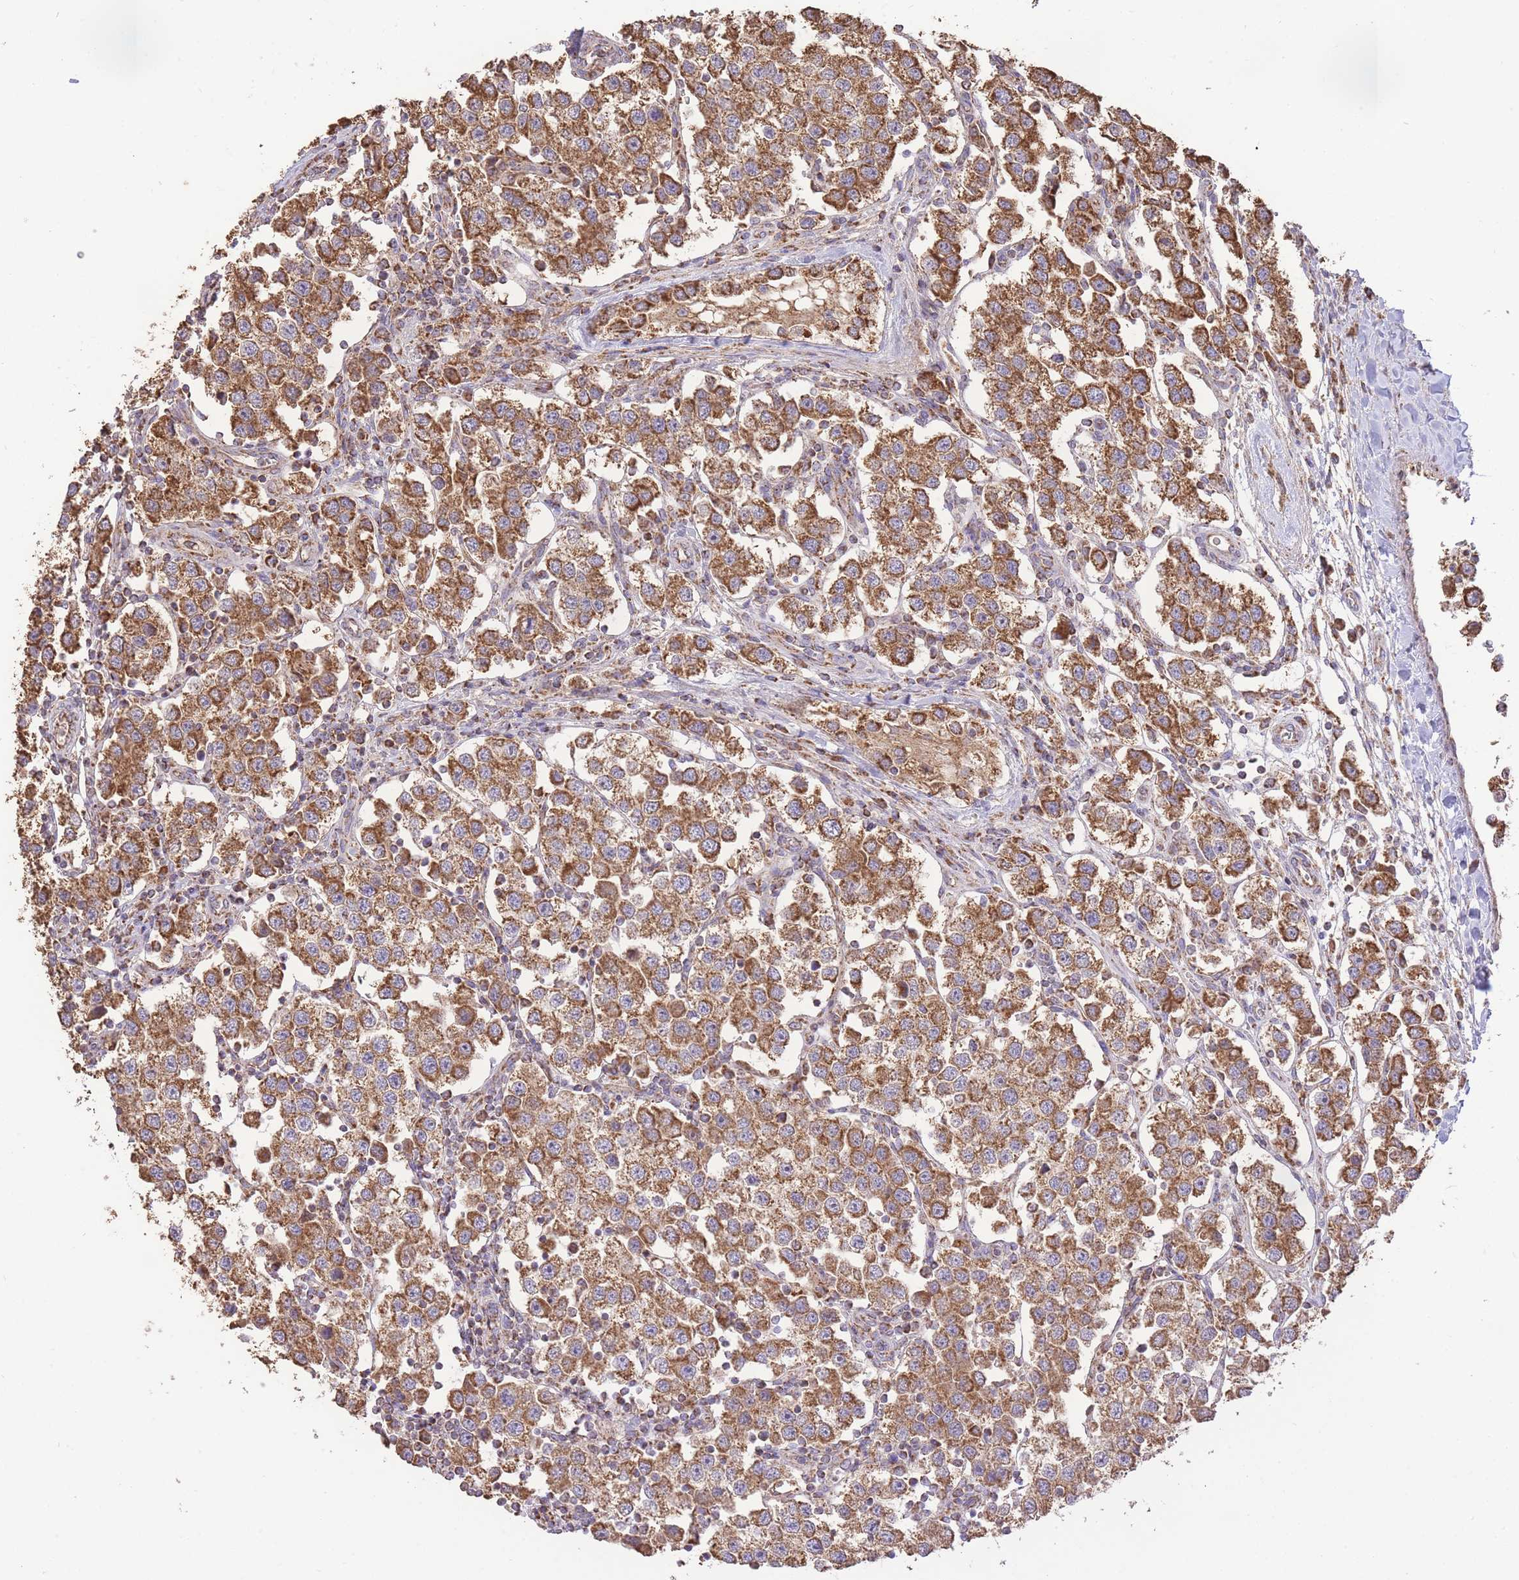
{"staining": {"intensity": "strong", "quantity": ">75%", "location": "cytoplasmic/membranous"}, "tissue": "testis cancer", "cell_type": "Tumor cells", "image_type": "cancer", "snomed": [{"axis": "morphology", "description": "Seminoma, NOS"}, {"axis": "topography", "description": "Testis"}], "caption": "Immunohistochemical staining of testis cancer demonstrates high levels of strong cytoplasmic/membranous protein expression in about >75% of tumor cells.", "gene": "PREP", "patient": {"sex": "male", "age": 37}}